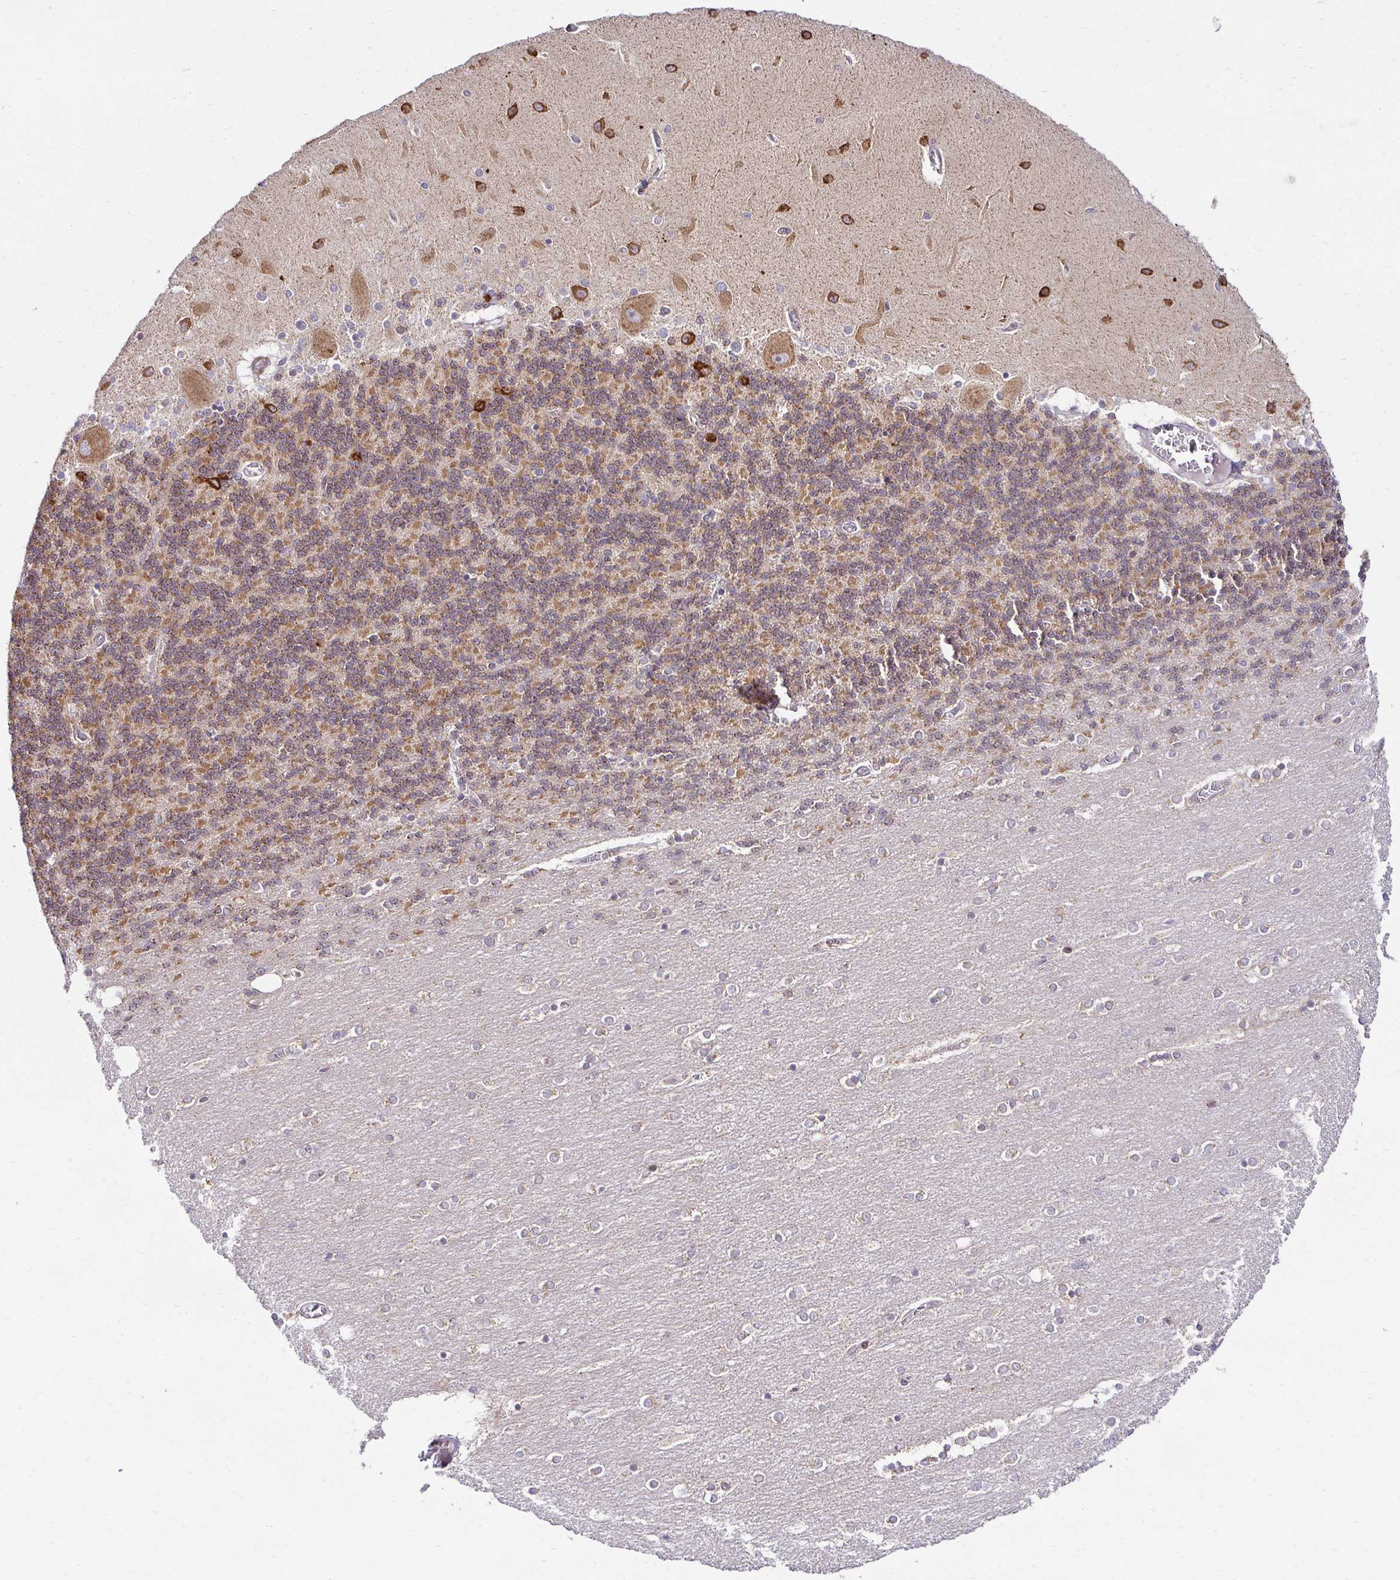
{"staining": {"intensity": "moderate", "quantity": ">75%", "location": "cytoplasmic/membranous"}, "tissue": "cerebellum", "cell_type": "Cells in granular layer", "image_type": "normal", "snomed": [{"axis": "morphology", "description": "Normal tissue, NOS"}, {"axis": "topography", "description": "Cerebellum"}], "caption": "A photomicrograph showing moderate cytoplasmic/membranous expression in about >75% of cells in granular layer in normal cerebellum, as visualized by brown immunohistochemical staining.", "gene": "HPS1", "patient": {"sex": "female", "age": 54}}